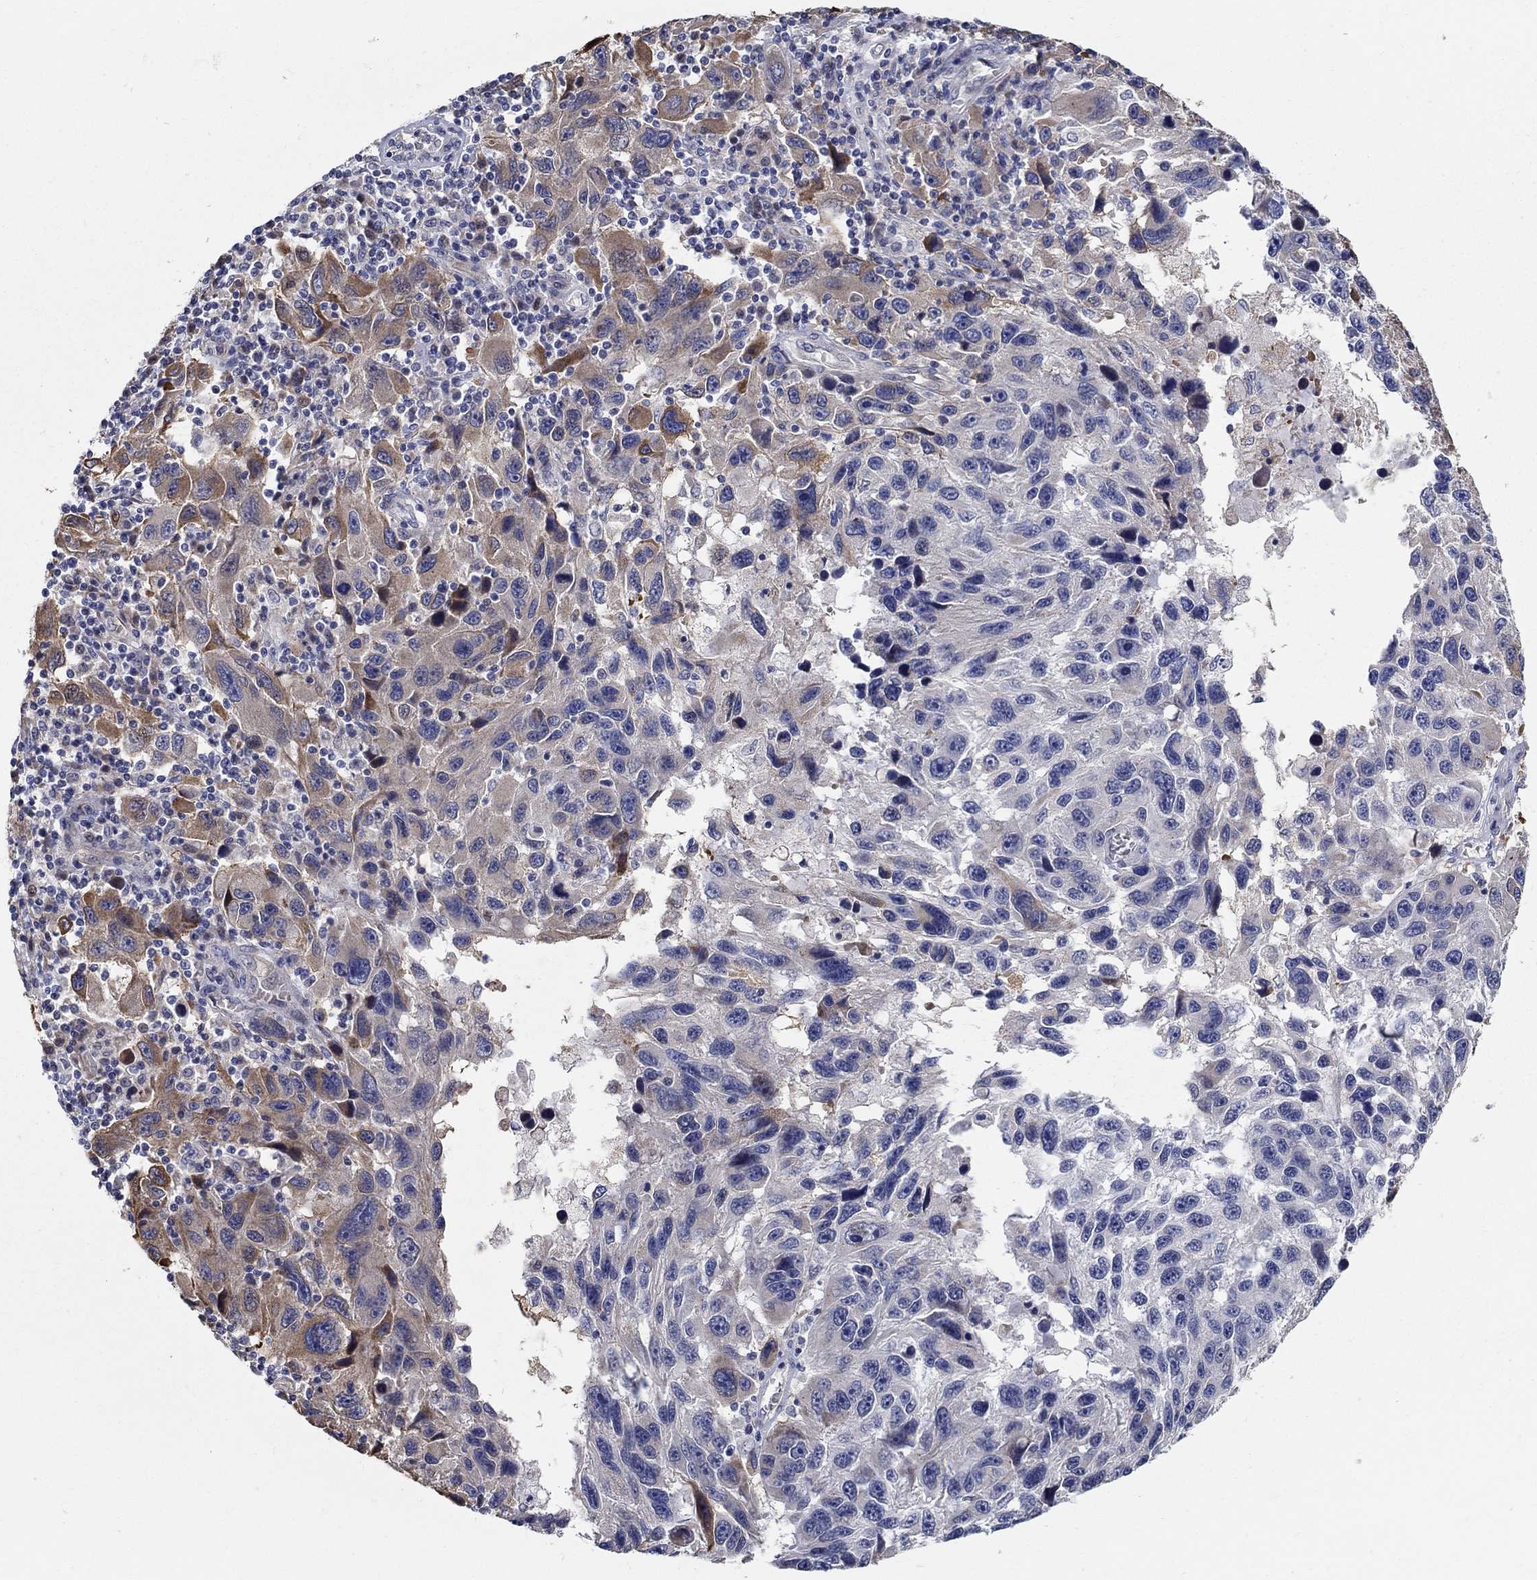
{"staining": {"intensity": "moderate", "quantity": "25%-75%", "location": "cytoplasmic/membranous"}, "tissue": "melanoma", "cell_type": "Tumor cells", "image_type": "cancer", "snomed": [{"axis": "morphology", "description": "Malignant melanoma, NOS"}, {"axis": "topography", "description": "Skin"}], "caption": "This is an image of immunohistochemistry staining of melanoma, which shows moderate positivity in the cytoplasmic/membranous of tumor cells.", "gene": "C16orf46", "patient": {"sex": "male", "age": 53}}